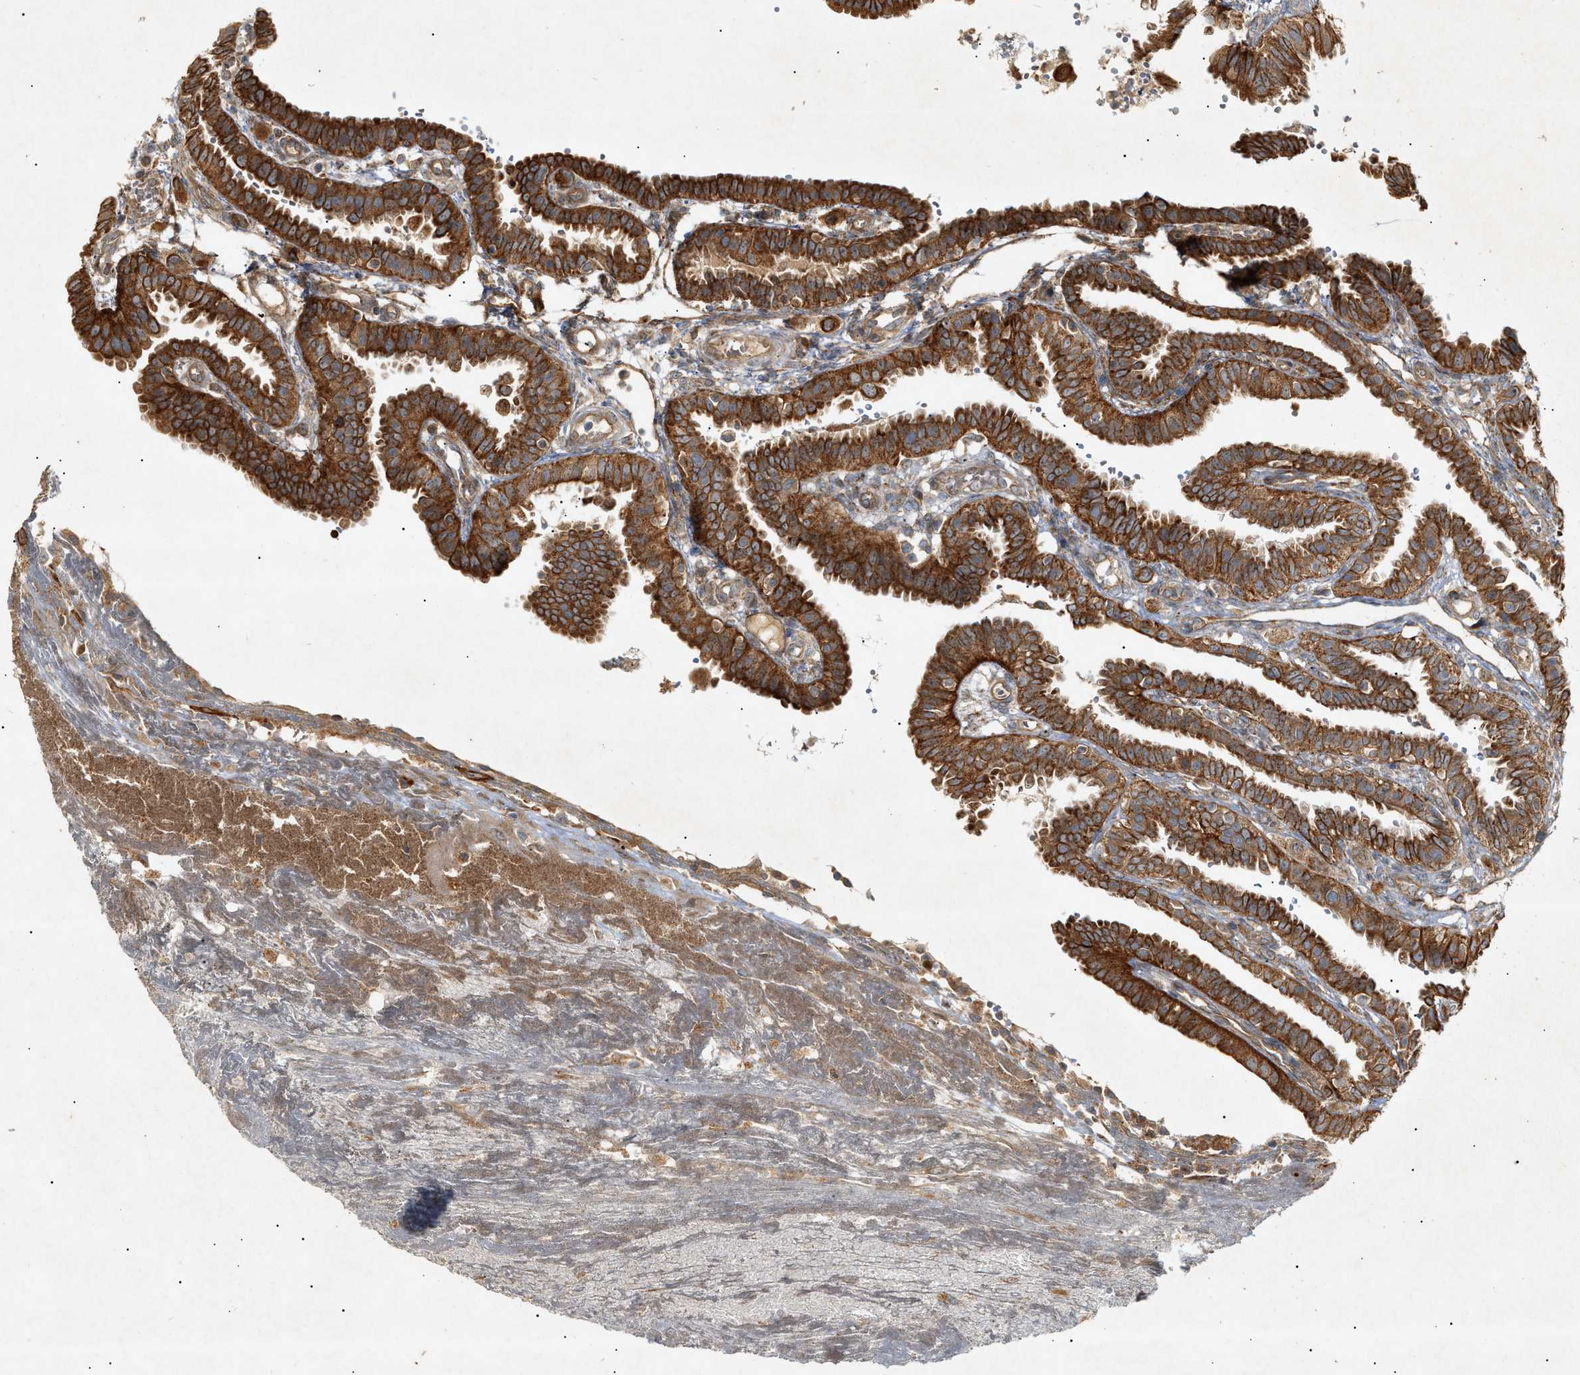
{"staining": {"intensity": "strong", "quantity": ">75%", "location": "cytoplasmic/membranous"}, "tissue": "fallopian tube", "cell_type": "Glandular cells", "image_type": "normal", "snomed": [{"axis": "morphology", "description": "Normal tissue, NOS"}, {"axis": "topography", "description": "Fallopian tube"}, {"axis": "topography", "description": "Placenta"}], "caption": "This is a micrograph of immunohistochemistry staining of unremarkable fallopian tube, which shows strong positivity in the cytoplasmic/membranous of glandular cells.", "gene": "MTCH1", "patient": {"sex": "female", "age": 34}}